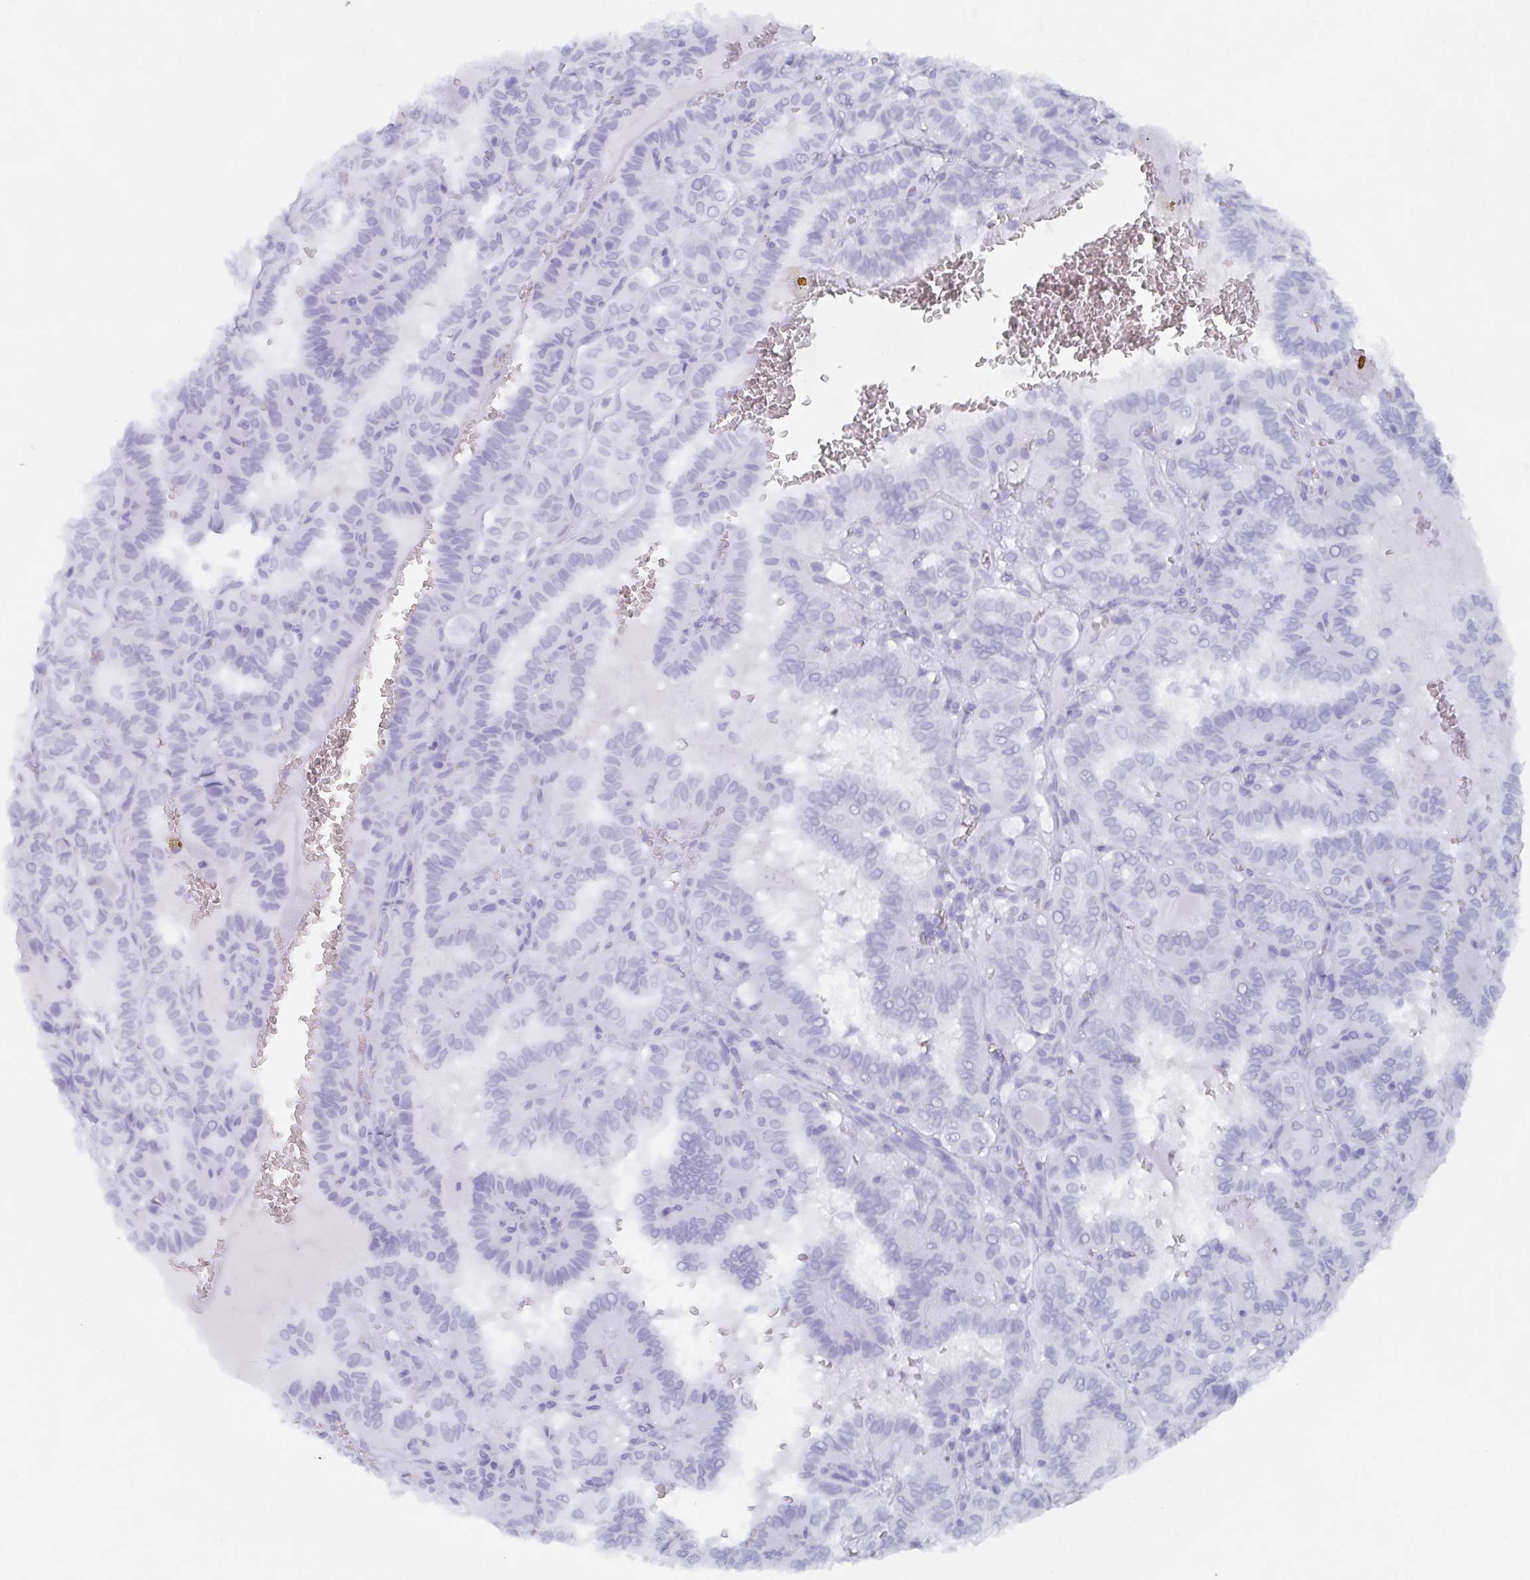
{"staining": {"intensity": "negative", "quantity": "none", "location": "none"}, "tissue": "thyroid cancer", "cell_type": "Tumor cells", "image_type": "cancer", "snomed": [{"axis": "morphology", "description": "Papillary adenocarcinoma, NOS"}, {"axis": "topography", "description": "Thyroid gland"}], "caption": "Histopathology image shows no protein expression in tumor cells of thyroid papillary adenocarcinoma tissue.", "gene": "POU2F3", "patient": {"sex": "female", "age": 21}}